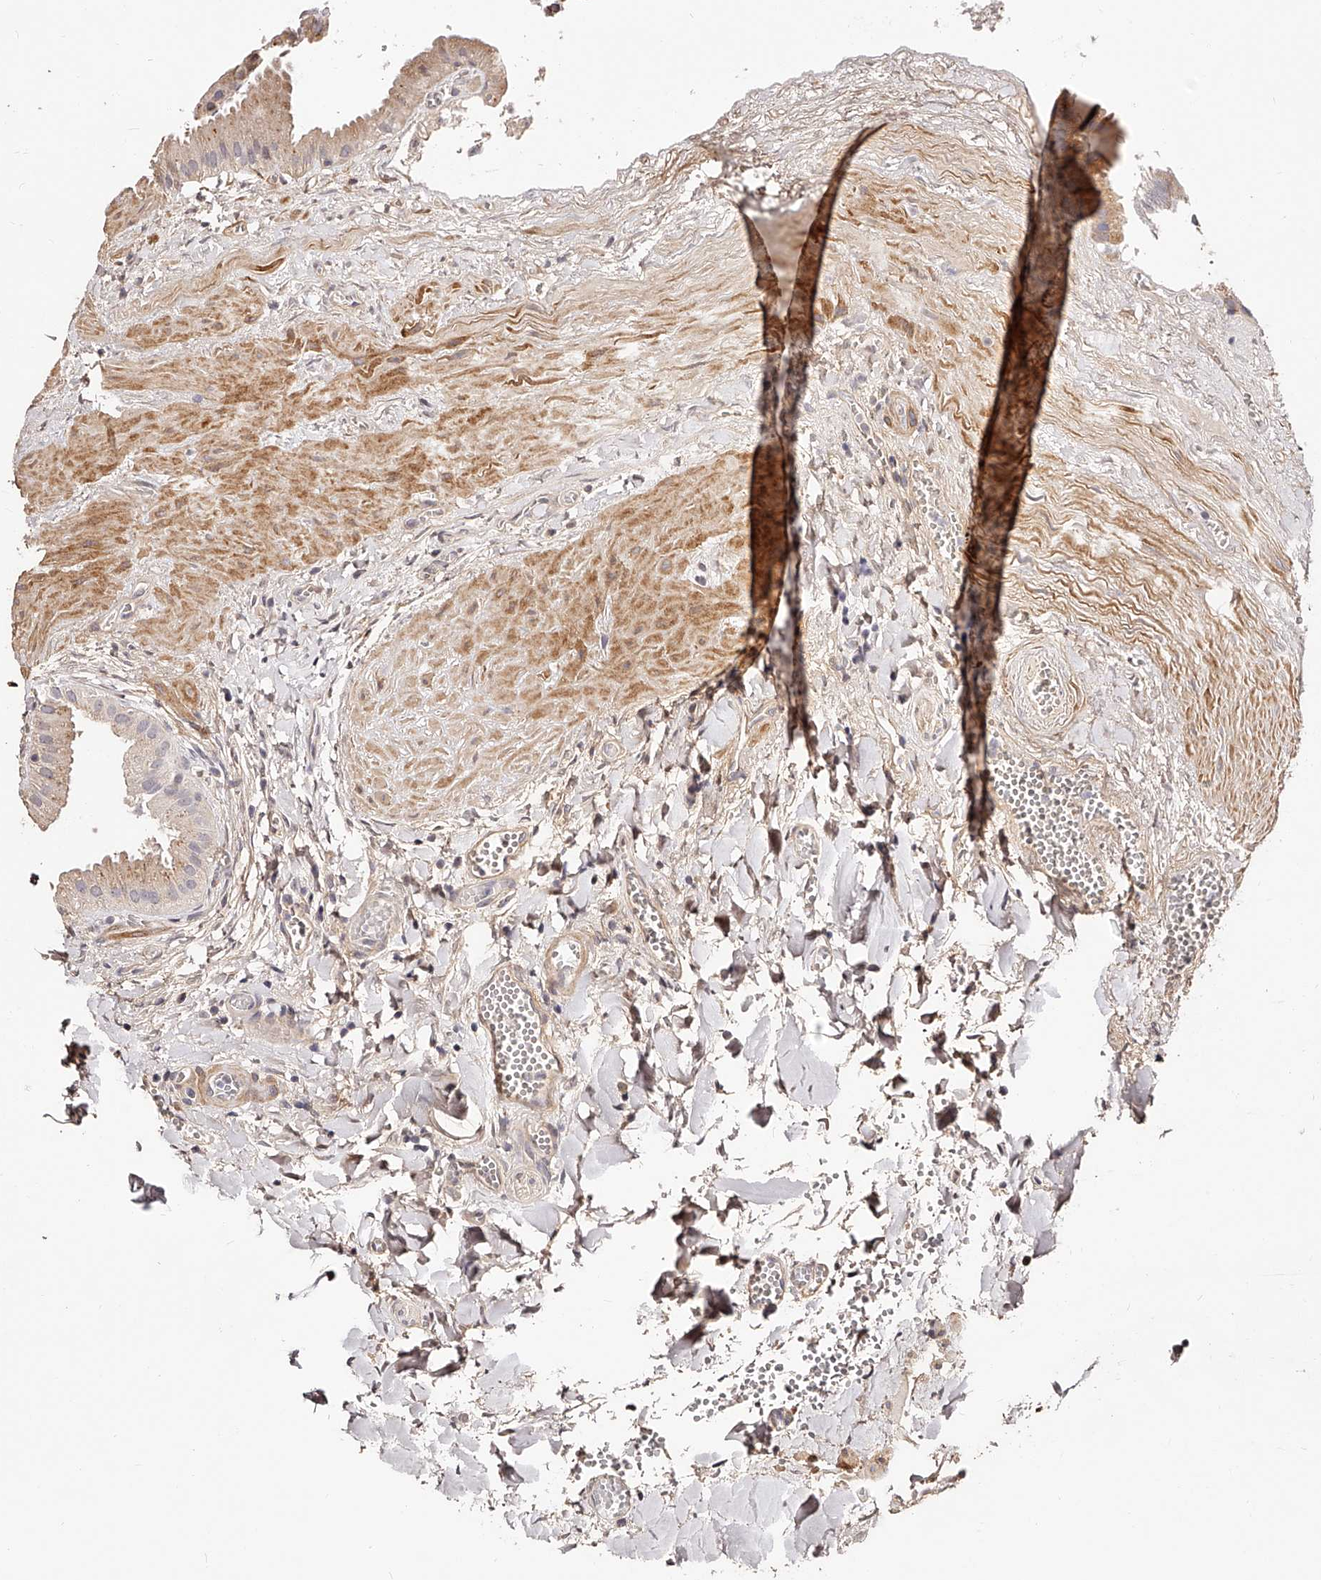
{"staining": {"intensity": "moderate", "quantity": "25%-75%", "location": "cytoplasmic/membranous"}, "tissue": "gallbladder", "cell_type": "Glandular cells", "image_type": "normal", "snomed": [{"axis": "morphology", "description": "Normal tissue, NOS"}, {"axis": "topography", "description": "Gallbladder"}], "caption": "The immunohistochemical stain highlights moderate cytoplasmic/membranous positivity in glandular cells of benign gallbladder.", "gene": "ZNF502", "patient": {"sex": "male", "age": 55}}